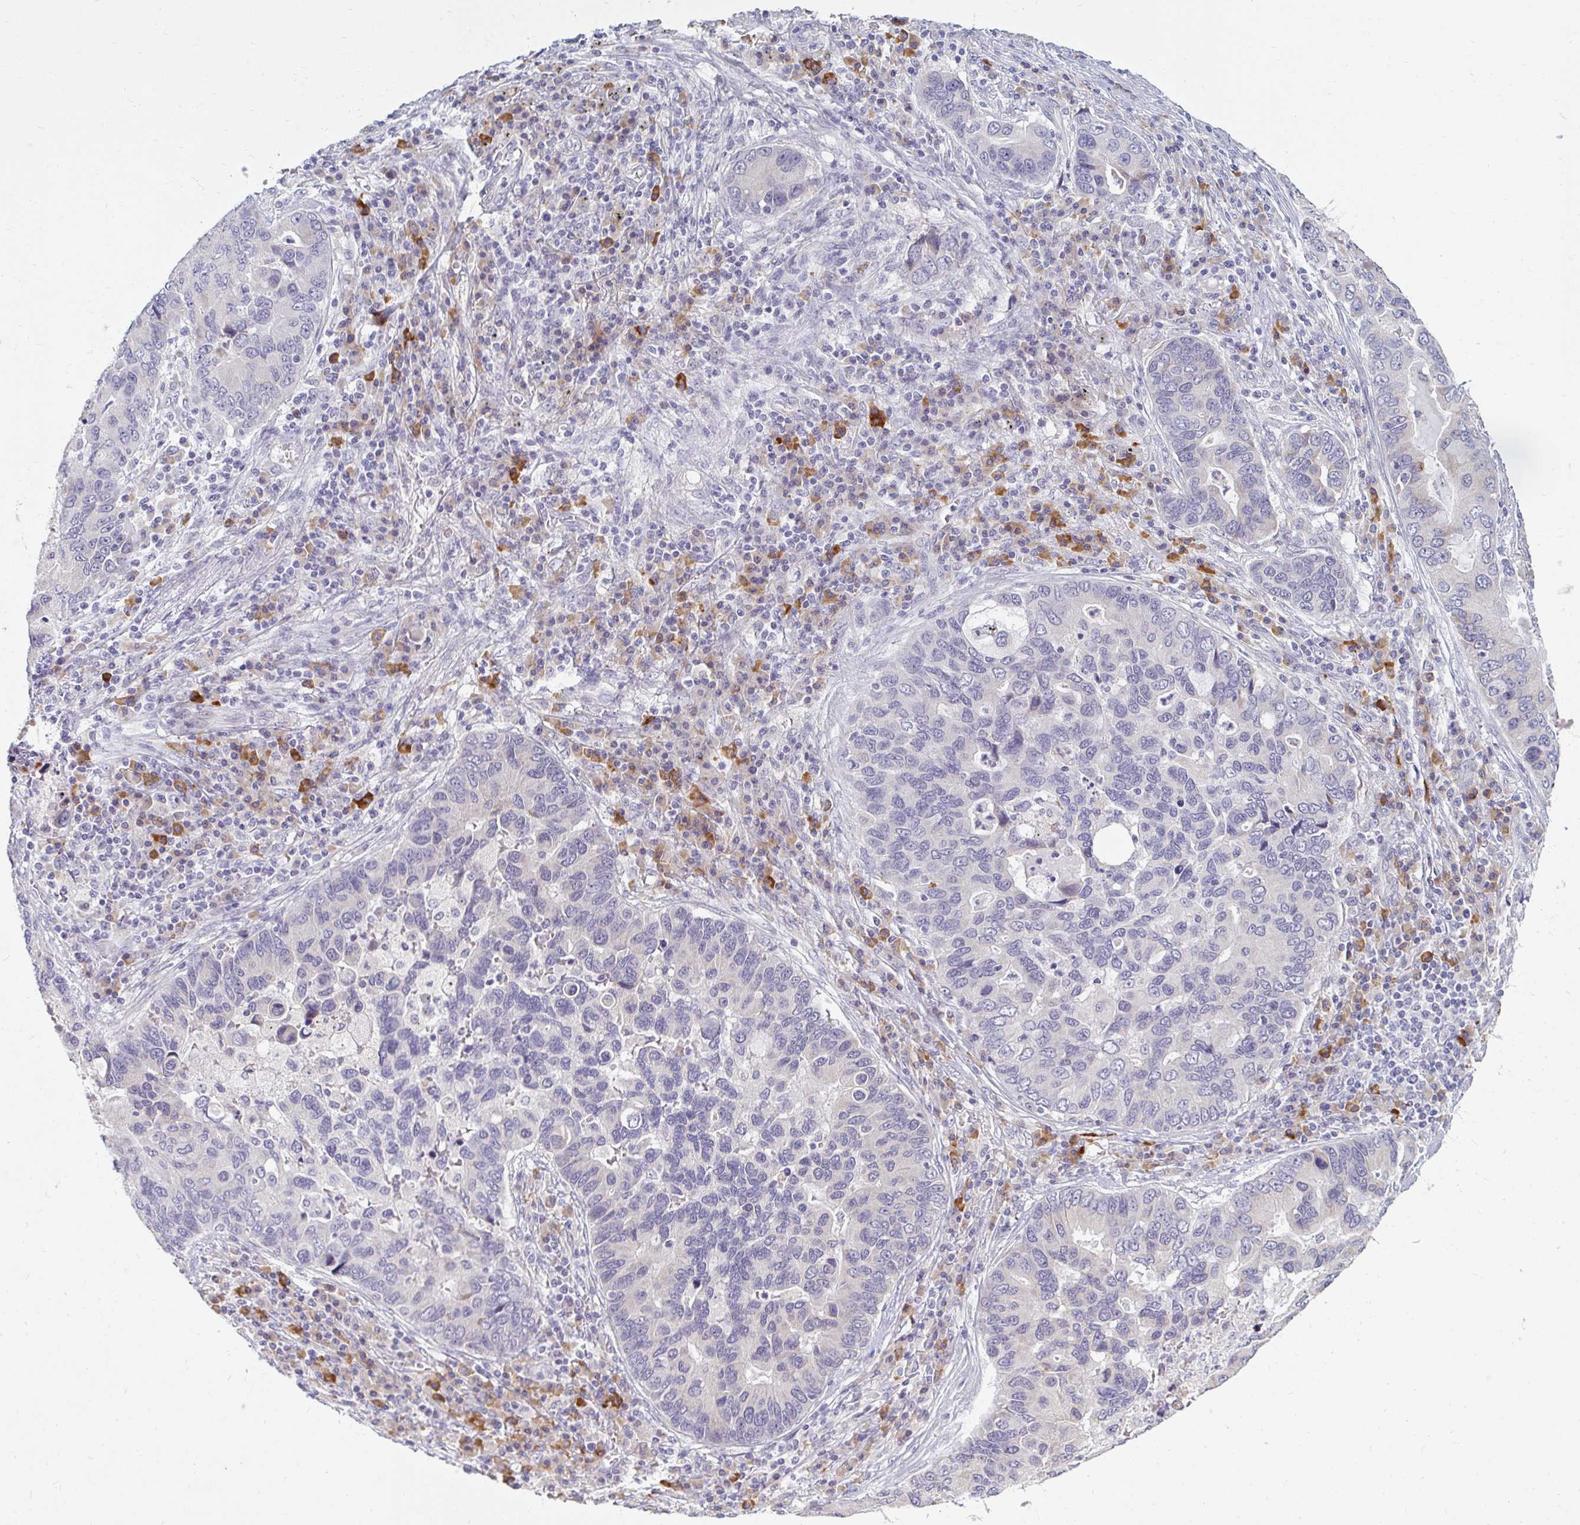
{"staining": {"intensity": "negative", "quantity": "none", "location": "none"}, "tissue": "lung cancer", "cell_type": "Tumor cells", "image_type": "cancer", "snomed": [{"axis": "morphology", "description": "Adenocarcinoma, NOS"}, {"axis": "morphology", "description": "Adenocarcinoma, metastatic, NOS"}, {"axis": "topography", "description": "Lymph node"}, {"axis": "topography", "description": "Lung"}], "caption": "An immunohistochemistry histopathology image of lung cancer is shown. There is no staining in tumor cells of lung cancer.", "gene": "DDN", "patient": {"sex": "female", "age": 54}}